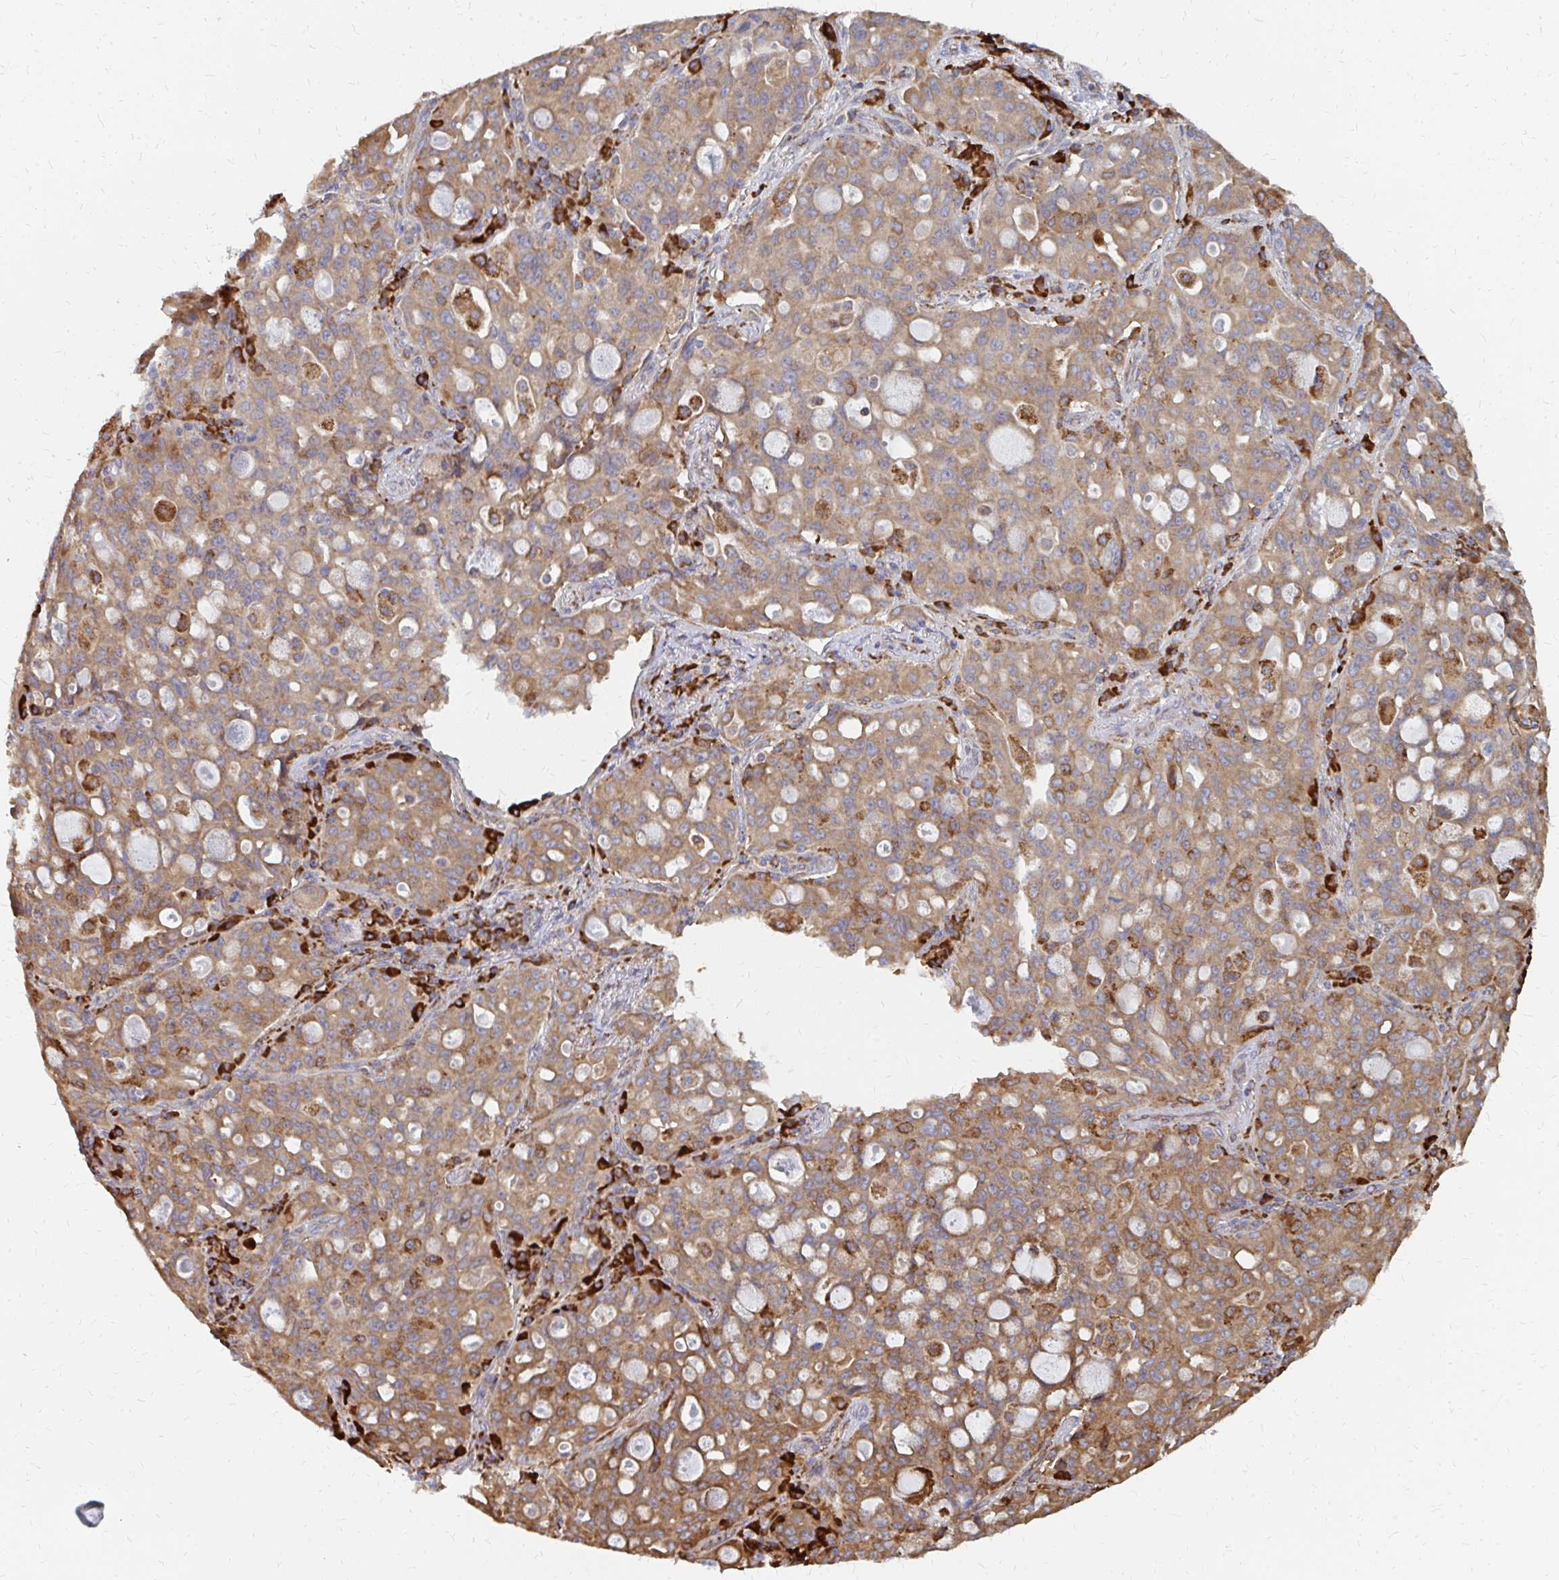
{"staining": {"intensity": "moderate", "quantity": ">75%", "location": "cytoplasmic/membranous"}, "tissue": "lung cancer", "cell_type": "Tumor cells", "image_type": "cancer", "snomed": [{"axis": "morphology", "description": "Adenocarcinoma, NOS"}, {"axis": "topography", "description": "Lung"}], "caption": "Protein expression analysis of human adenocarcinoma (lung) reveals moderate cytoplasmic/membranous expression in approximately >75% of tumor cells. (DAB IHC with brightfield microscopy, high magnification).", "gene": "PPP1R13L", "patient": {"sex": "female", "age": 44}}